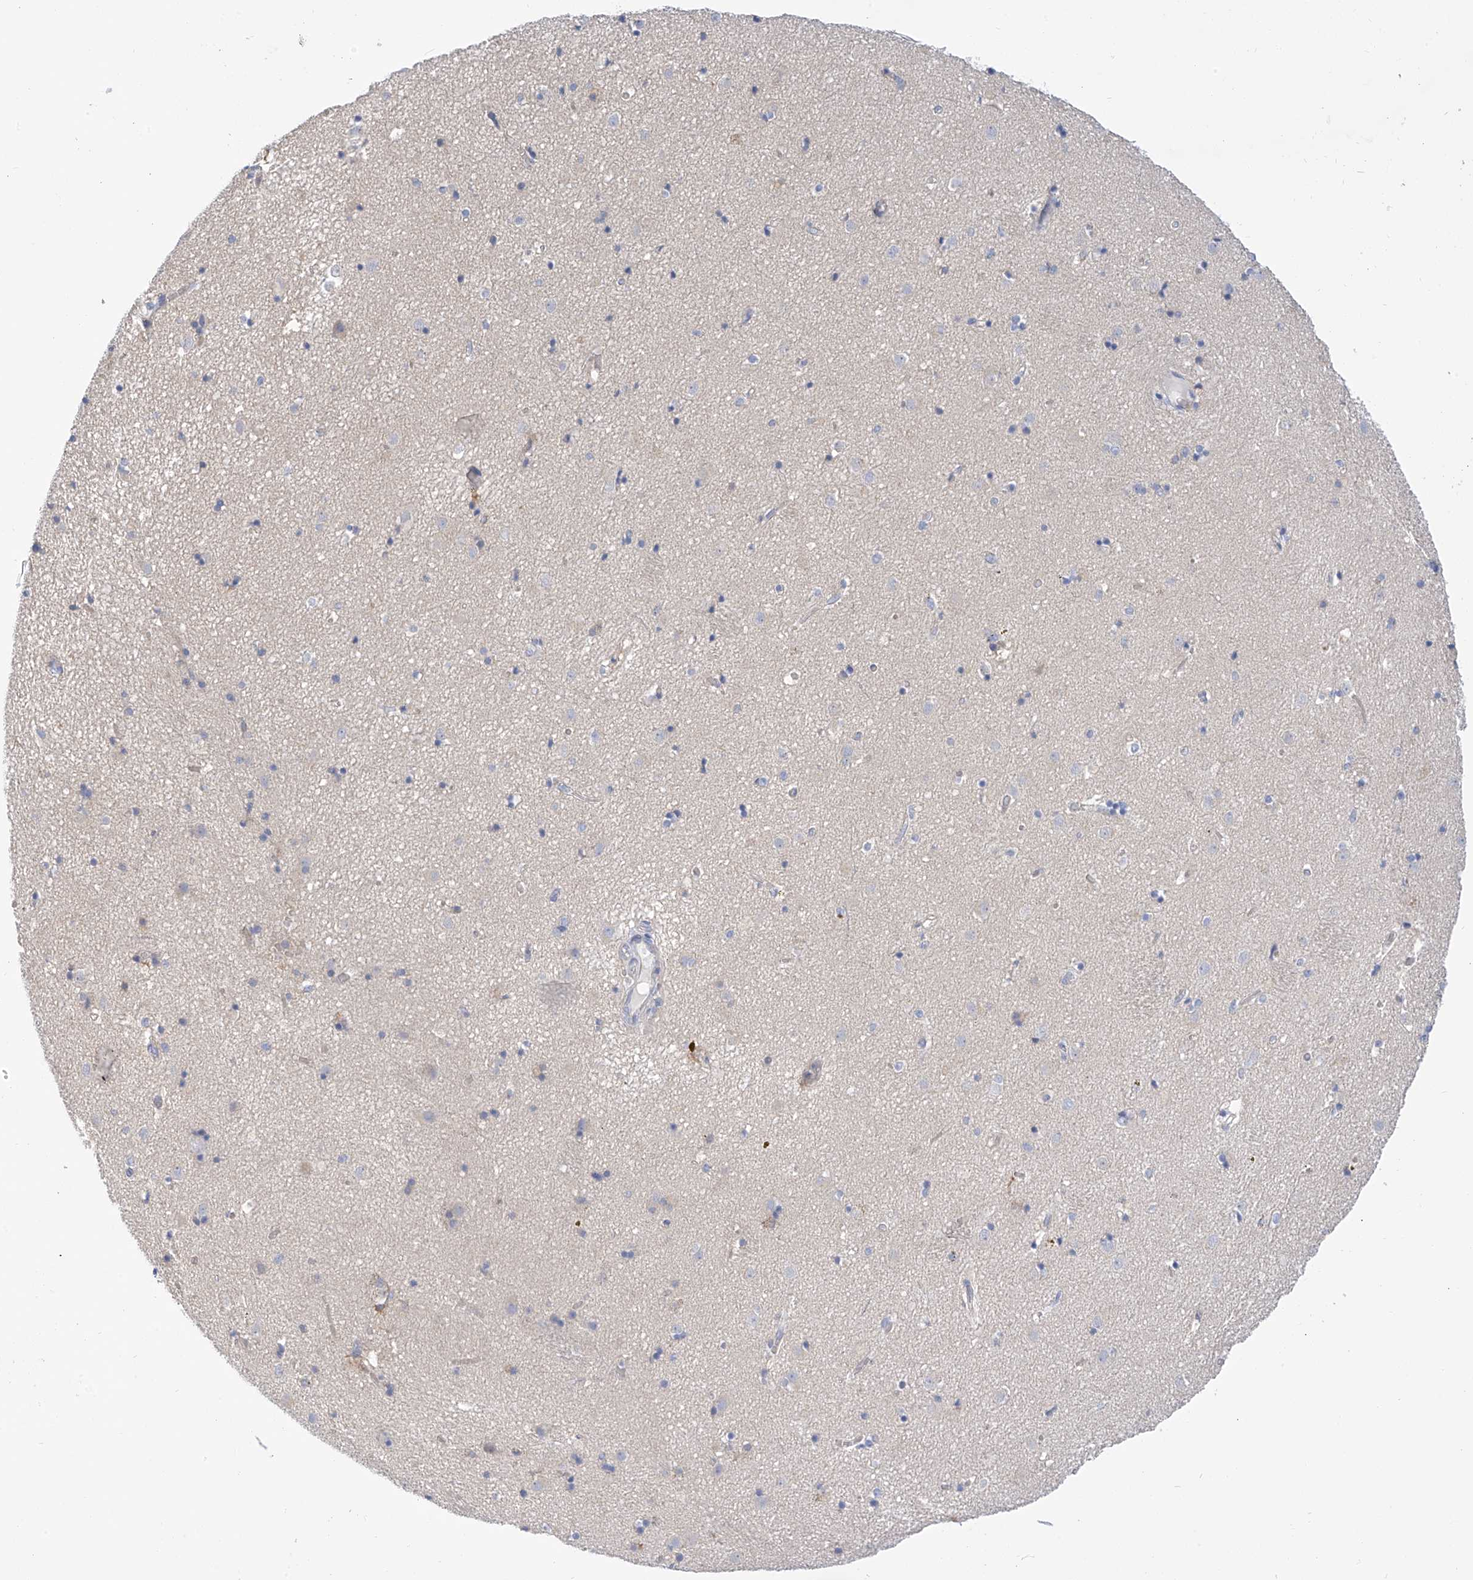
{"staining": {"intensity": "negative", "quantity": "none", "location": "none"}, "tissue": "caudate", "cell_type": "Glial cells", "image_type": "normal", "snomed": [{"axis": "morphology", "description": "Normal tissue, NOS"}, {"axis": "topography", "description": "Lateral ventricle wall"}], "caption": "An immunohistochemistry (IHC) photomicrograph of benign caudate is shown. There is no staining in glial cells of caudate. Brightfield microscopy of immunohistochemistry stained with DAB (brown) and hematoxylin (blue), captured at high magnification.", "gene": "PIK3C2B", "patient": {"sex": "male", "age": 70}}